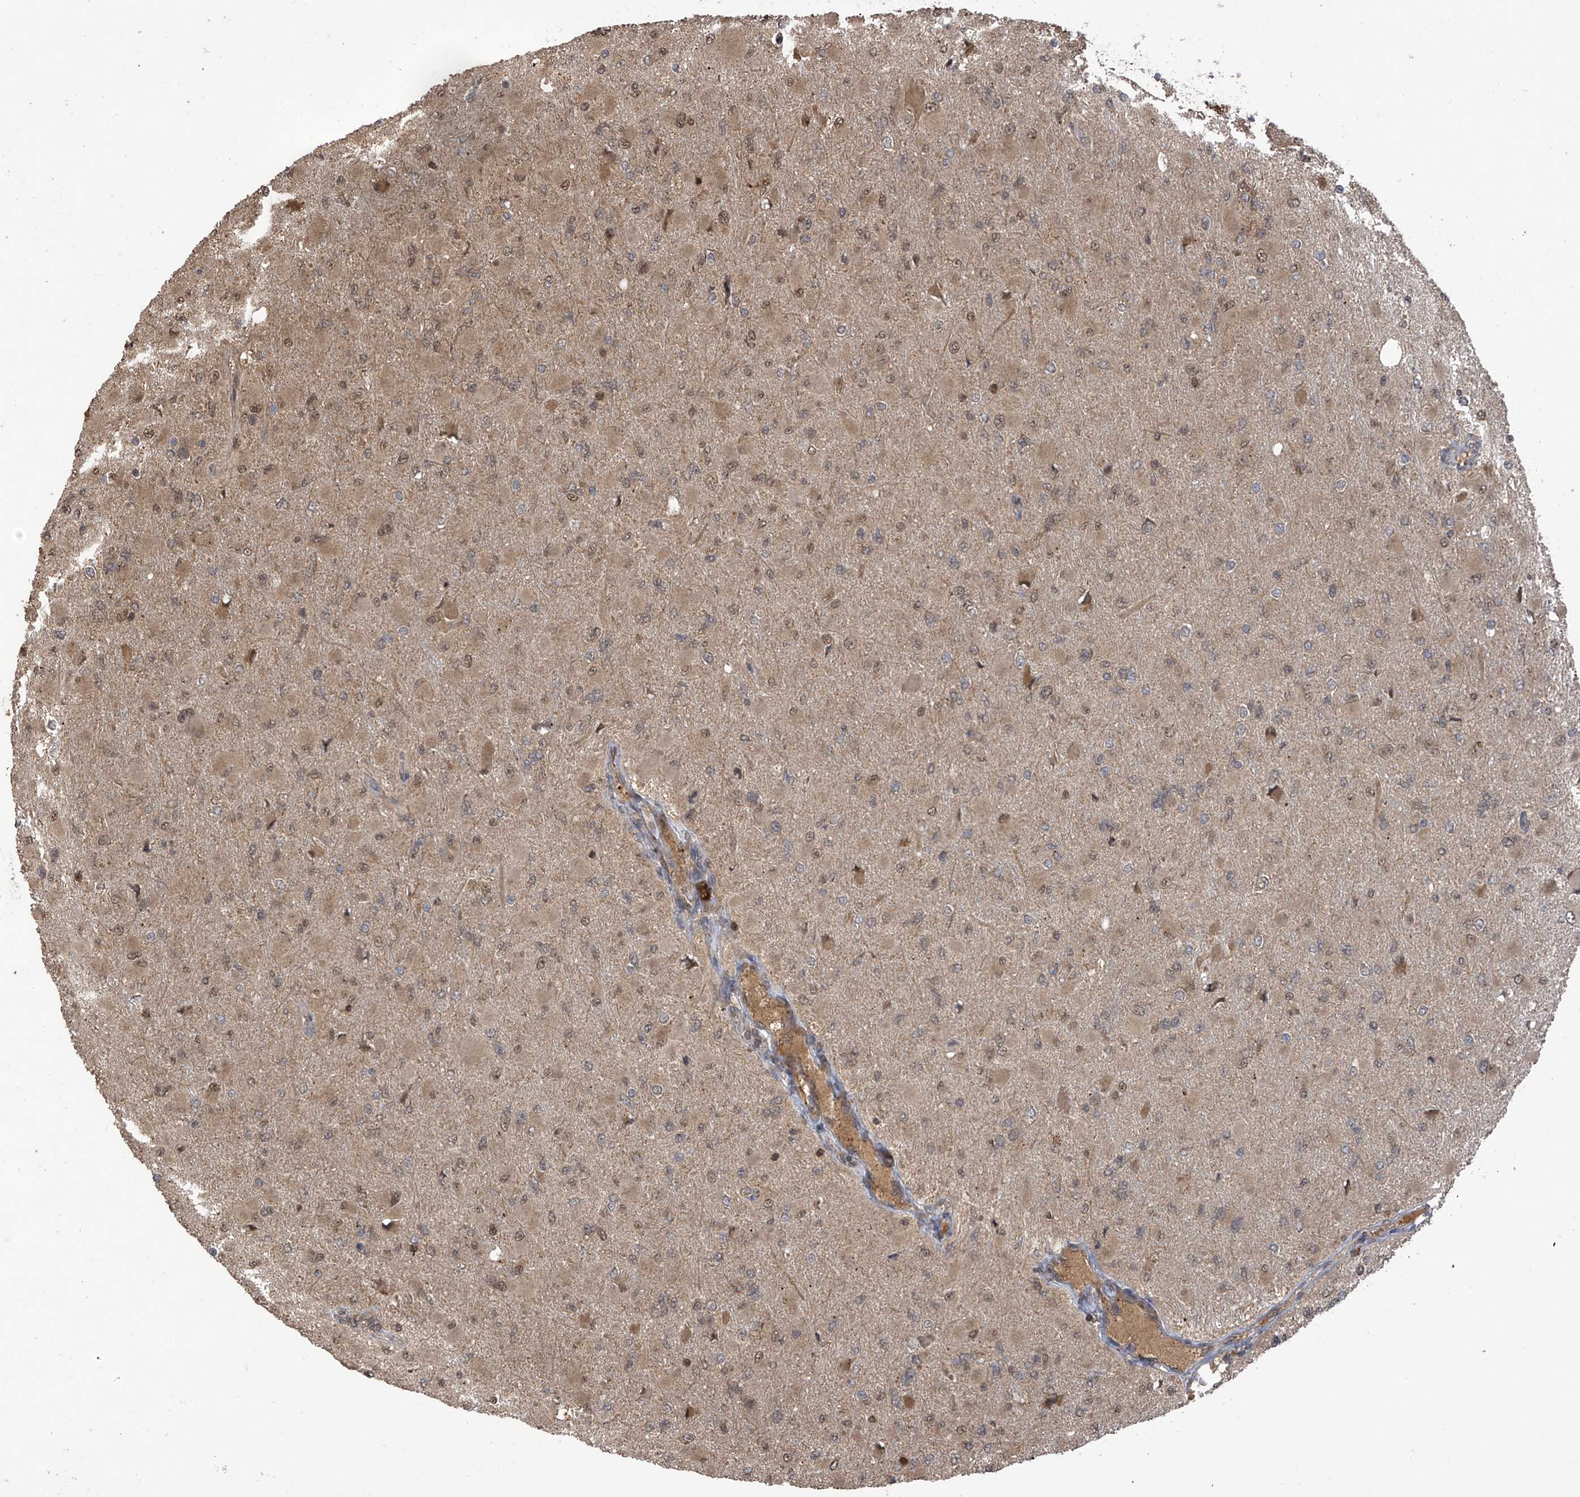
{"staining": {"intensity": "weak", "quantity": "25%-75%", "location": "nuclear"}, "tissue": "glioma", "cell_type": "Tumor cells", "image_type": "cancer", "snomed": [{"axis": "morphology", "description": "Glioma, malignant, High grade"}, {"axis": "topography", "description": "Cerebral cortex"}], "caption": "Immunohistochemical staining of malignant glioma (high-grade) reveals low levels of weak nuclear protein staining in about 25%-75% of tumor cells.", "gene": "PNPT1", "patient": {"sex": "female", "age": 36}}